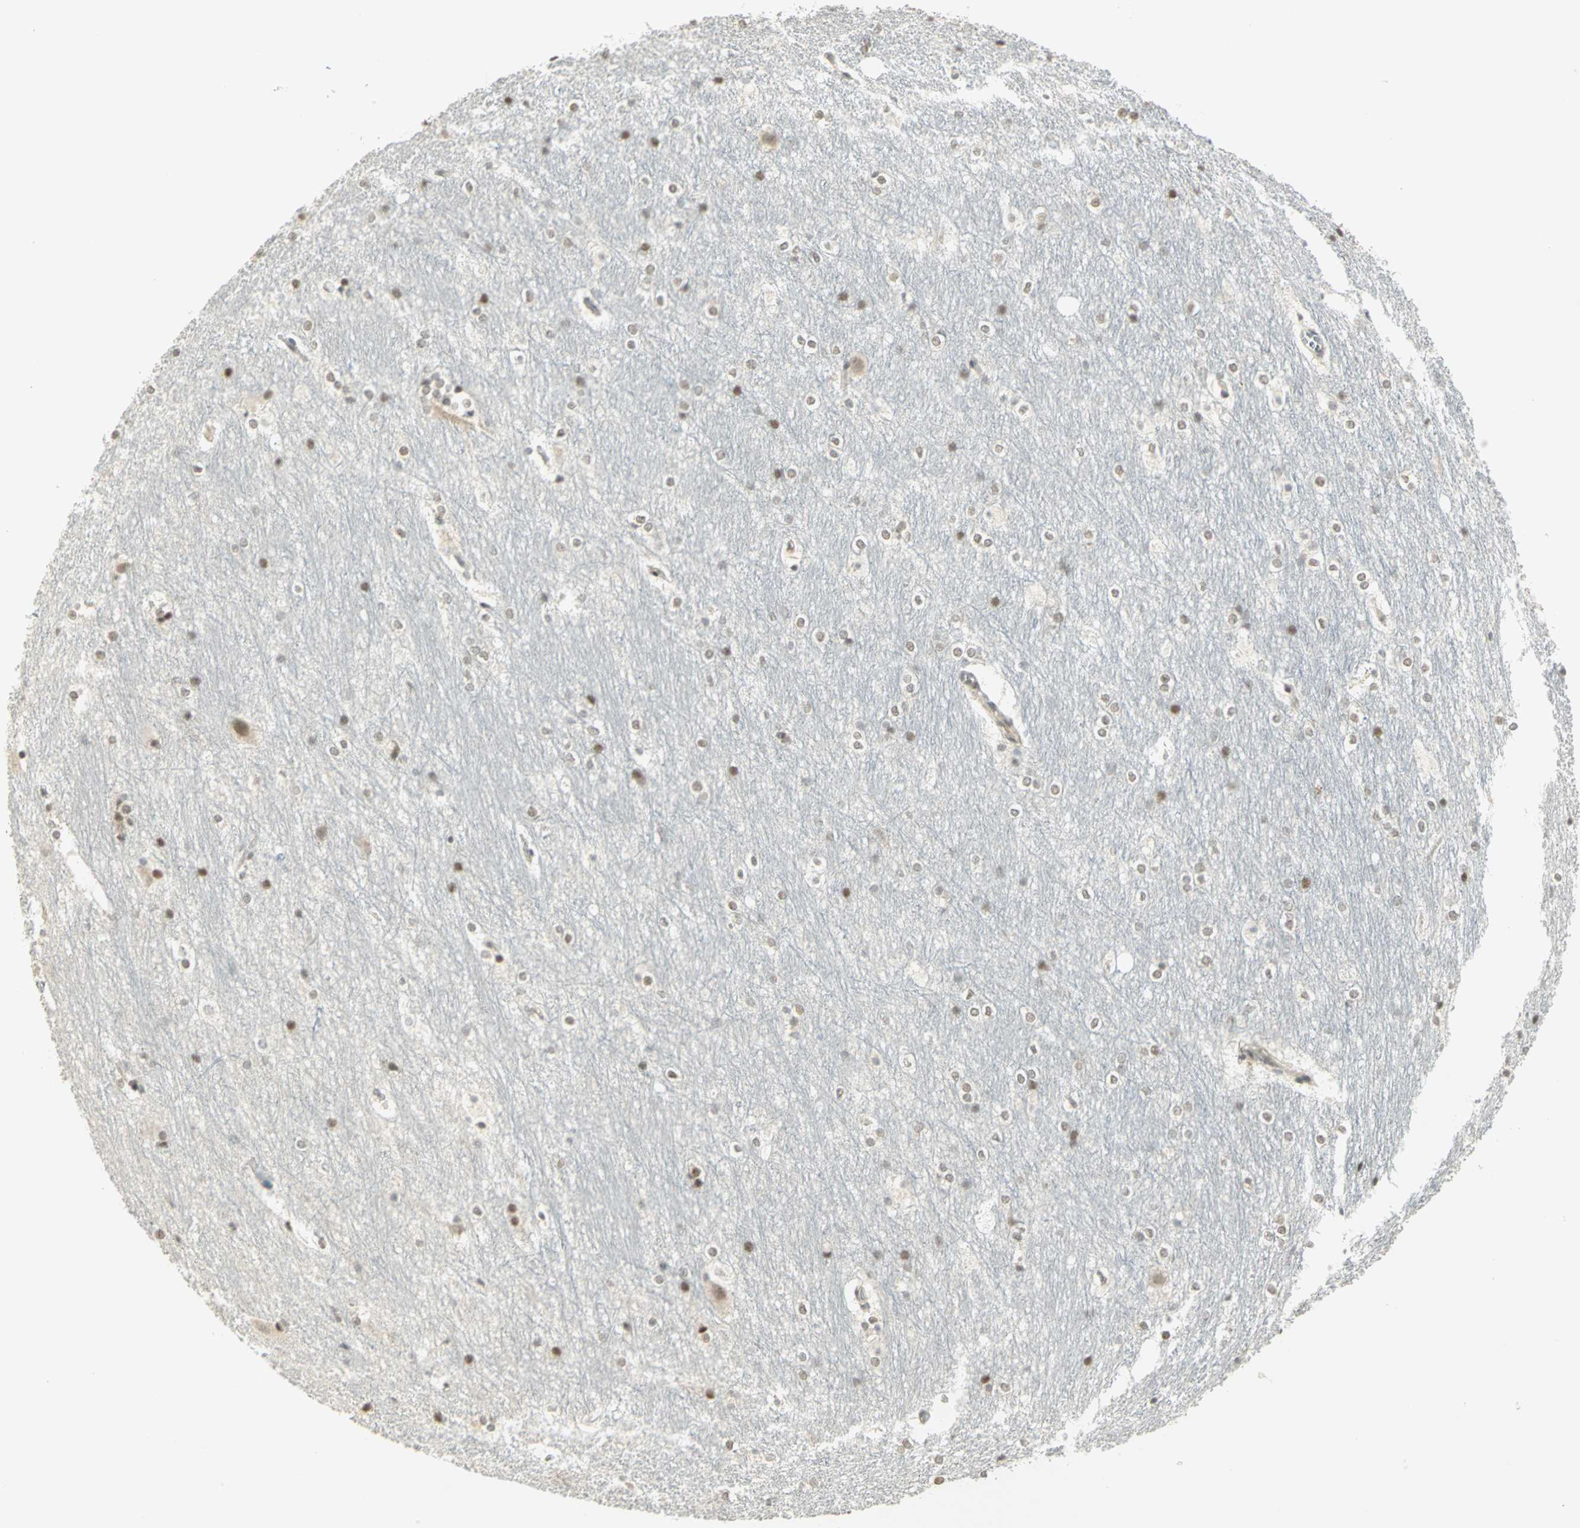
{"staining": {"intensity": "weak", "quantity": "25%-75%", "location": "nuclear"}, "tissue": "hippocampus", "cell_type": "Glial cells", "image_type": "normal", "snomed": [{"axis": "morphology", "description": "Normal tissue, NOS"}, {"axis": "topography", "description": "Hippocampus"}], "caption": "Immunohistochemistry (IHC) (DAB) staining of unremarkable hippocampus demonstrates weak nuclear protein expression in about 25%-75% of glial cells. (DAB IHC, brown staining for protein, blue staining for nuclei).", "gene": "SMARCA5", "patient": {"sex": "female", "age": 19}}